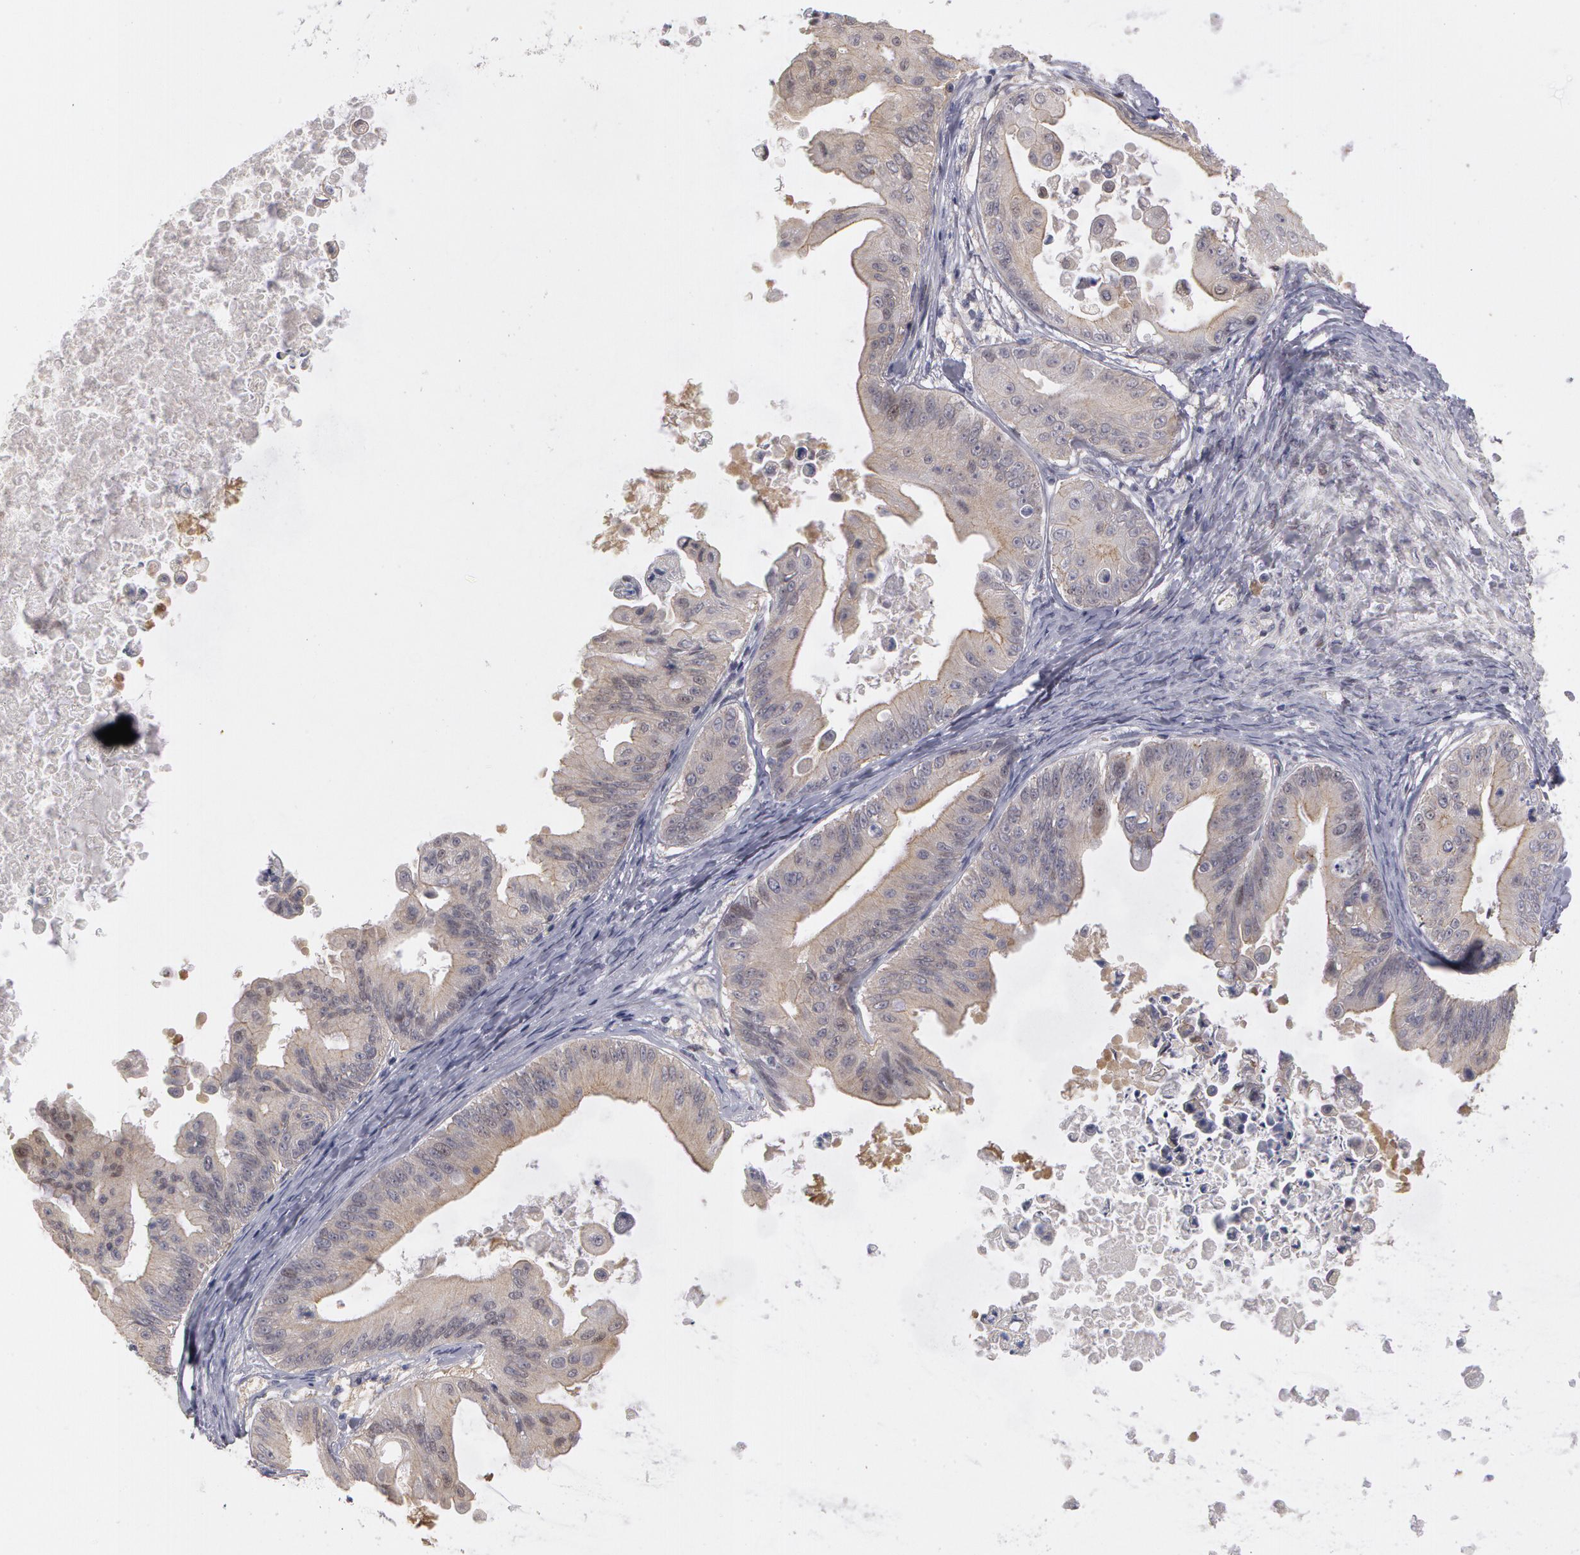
{"staining": {"intensity": "negative", "quantity": "none", "location": "none"}, "tissue": "ovarian cancer", "cell_type": "Tumor cells", "image_type": "cancer", "snomed": [{"axis": "morphology", "description": "Cystadenocarcinoma, mucinous, NOS"}, {"axis": "topography", "description": "Ovary"}], "caption": "This histopathology image is of ovarian mucinous cystadenocarcinoma stained with immunohistochemistry to label a protein in brown with the nuclei are counter-stained blue. There is no staining in tumor cells.", "gene": "PRICKLE1", "patient": {"sex": "female", "age": 37}}